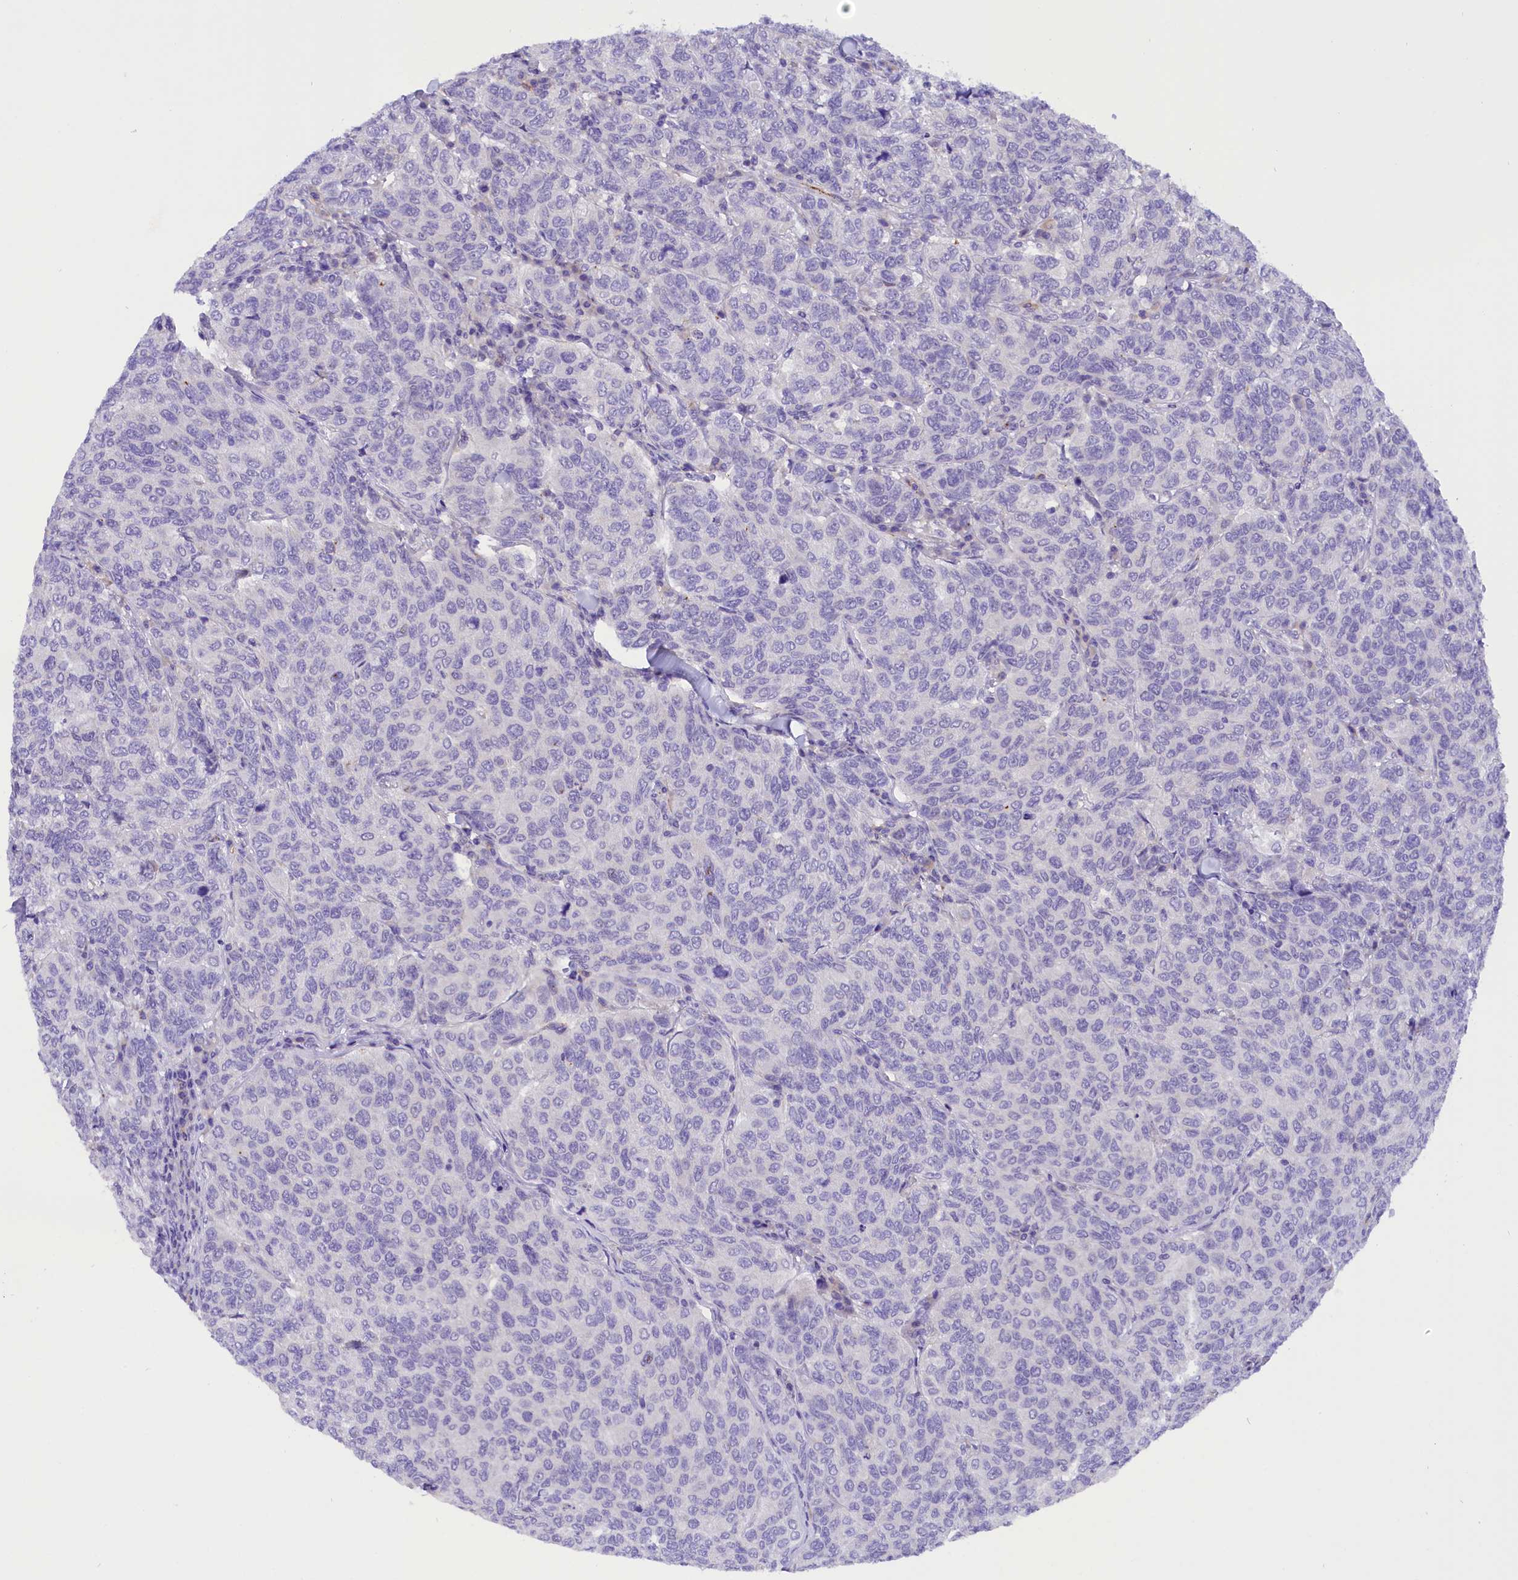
{"staining": {"intensity": "negative", "quantity": "none", "location": "none"}, "tissue": "breast cancer", "cell_type": "Tumor cells", "image_type": "cancer", "snomed": [{"axis": "morphology", "description": "Duct carcinoma"}, {"axis": "topography", "description": "Breast"}], "caption": "This is an immunohistochemistry micrograph of intraductal carcinoma (breast). There is no positivity in tumor cells.", "gene": "COL6A5", "patient": {"sex": "female", "age": 55}}